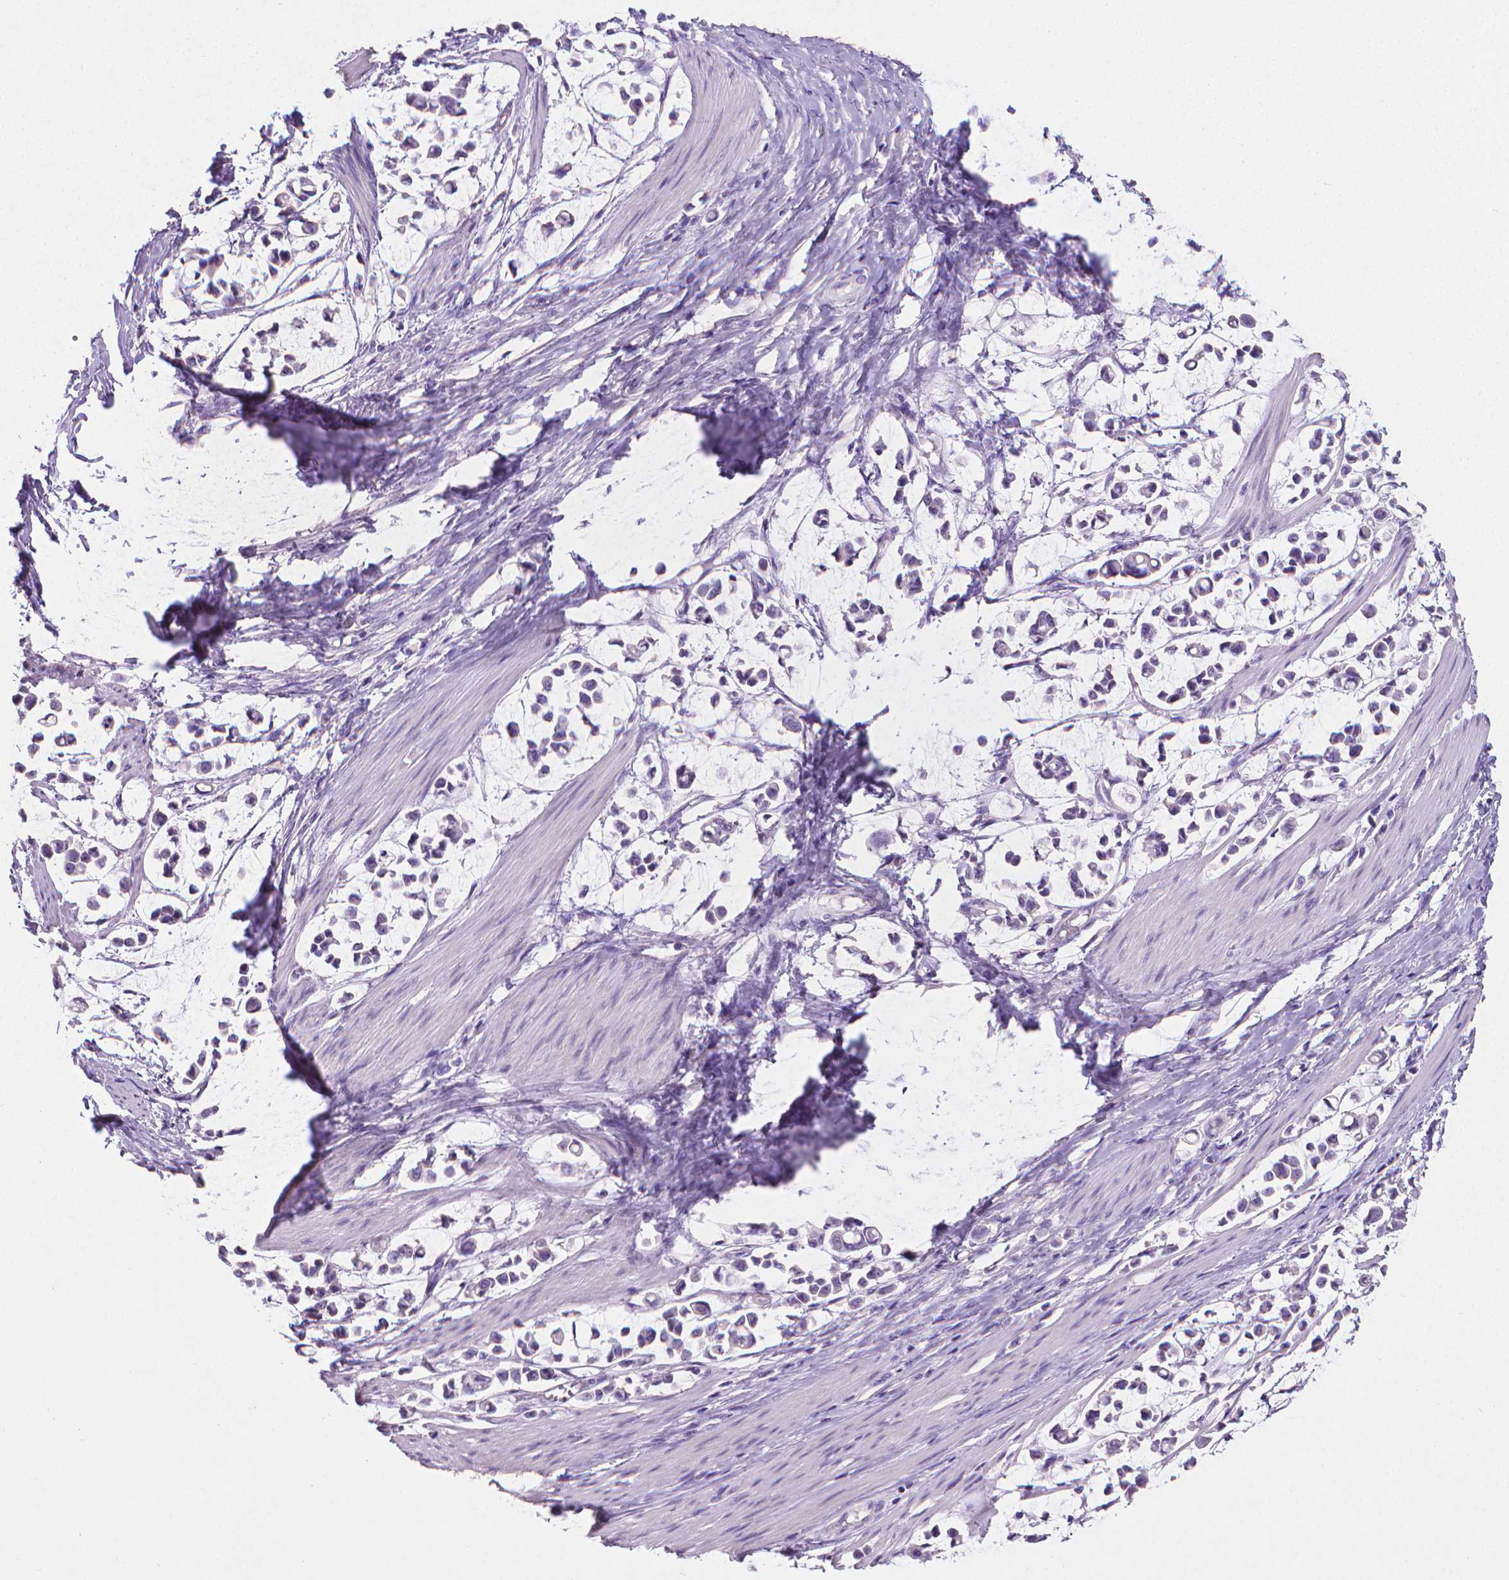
{"staining": {"intensity": "negative", "quantity": "none", "location": "none"}, "tissue": "stomach cancer", "cell_type": "Tumor cells", "image_type": "cancer", "snomed": [{"axis": "morphology", "description": "Adenocarcinoma, NOS"}, {"axis": "topography", "description": "Stomach"}], "caption": "A histopathology image of human stomach cancer is negative for staining in tumor cells. (Stains: DAB (3,3'-diaminobenzidine) immunohistochemistry (IHC) with hematoxylin counter stain, Microscopy: brightfield microscopy at high magnification).", "gene": "TNNI2", "patient": {"sex": "male", "age": 82}}